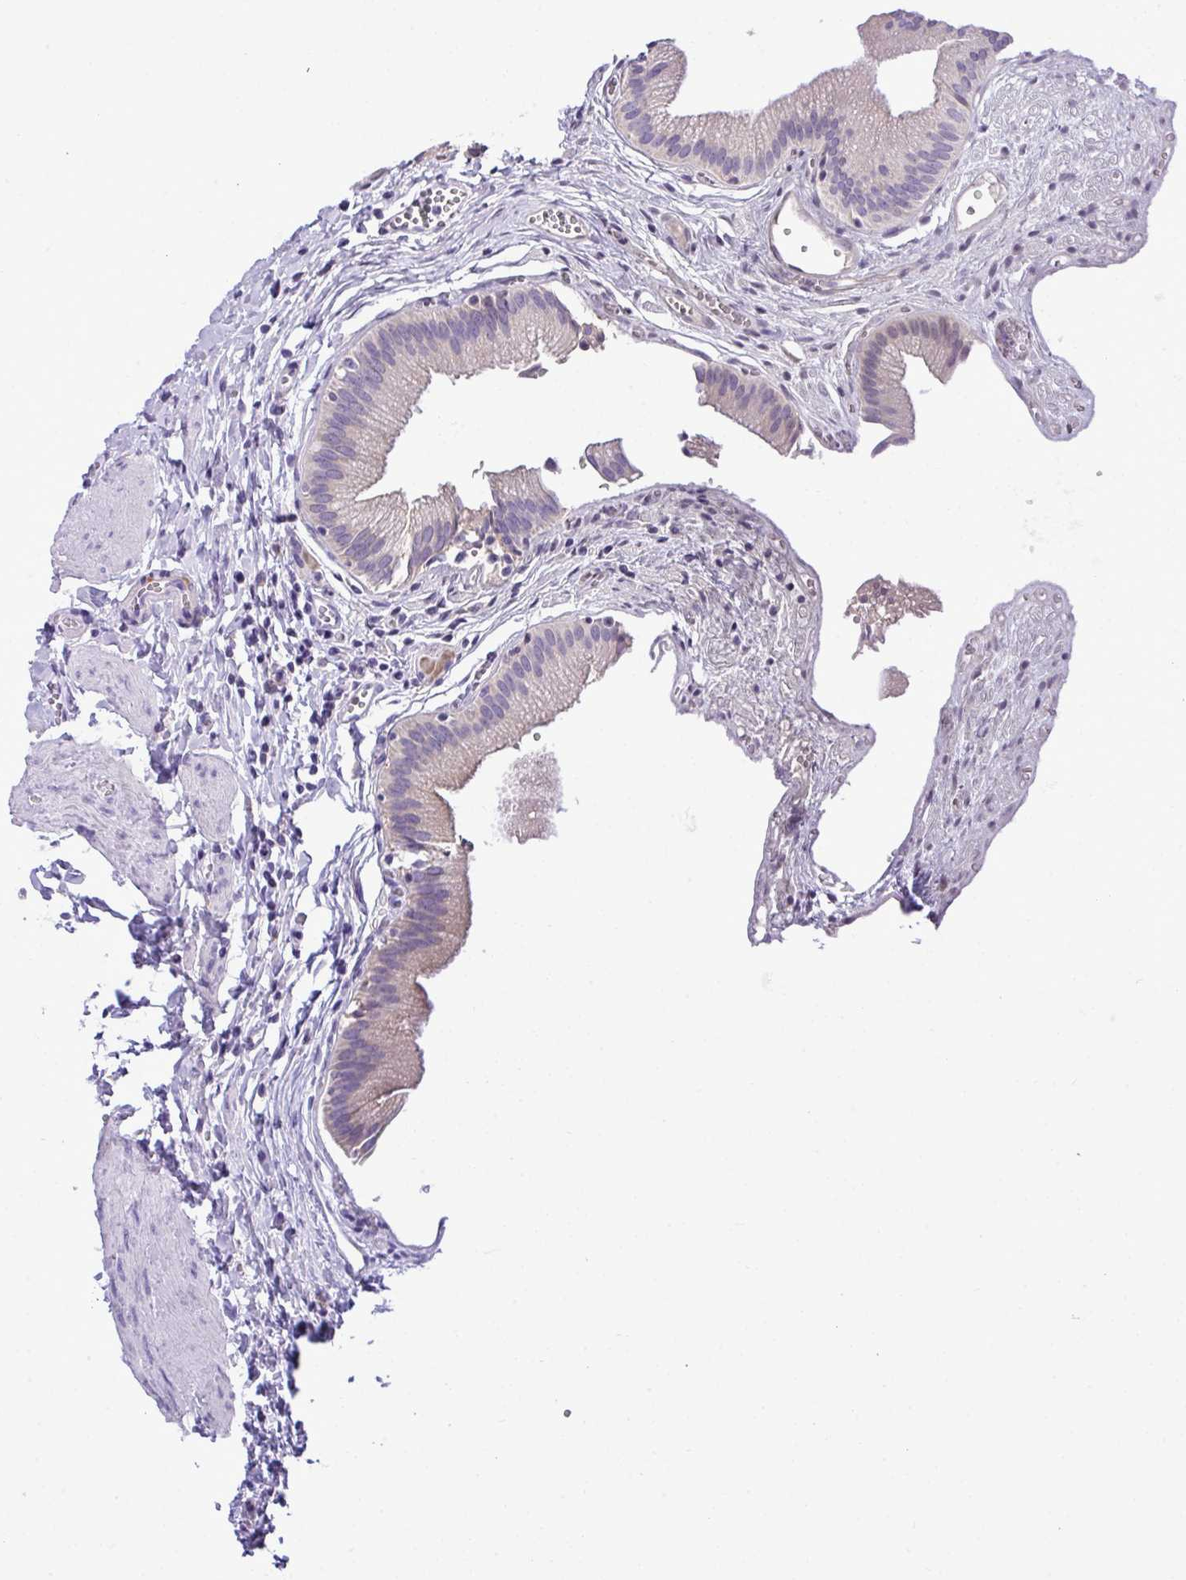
{"staining": {"intensity": "weak", "quantity": "<25%", "location": "cytoplasmic/membranous"}, "tissue": "gallbladder", "cell_type": "Glandular cells", "image_type": "normal", "snomed": [{"axis": "morphology", "description": "Normal tissue, NOS"}, {"axis": "topography", "description": "Gallbladder"}, {"axis": "topography", "description": "Peripheral nerve tissue"}], "caption": "A high-resolution micrograph shows immunohistochemistry staining of benign gallbladder, which shows no significant expression in glandular cells. (Brightfield microscopy of DAB IHC at high magnification).", "gene": "ST8SIA2", "patient": {"sex": "male", "age": 17}}